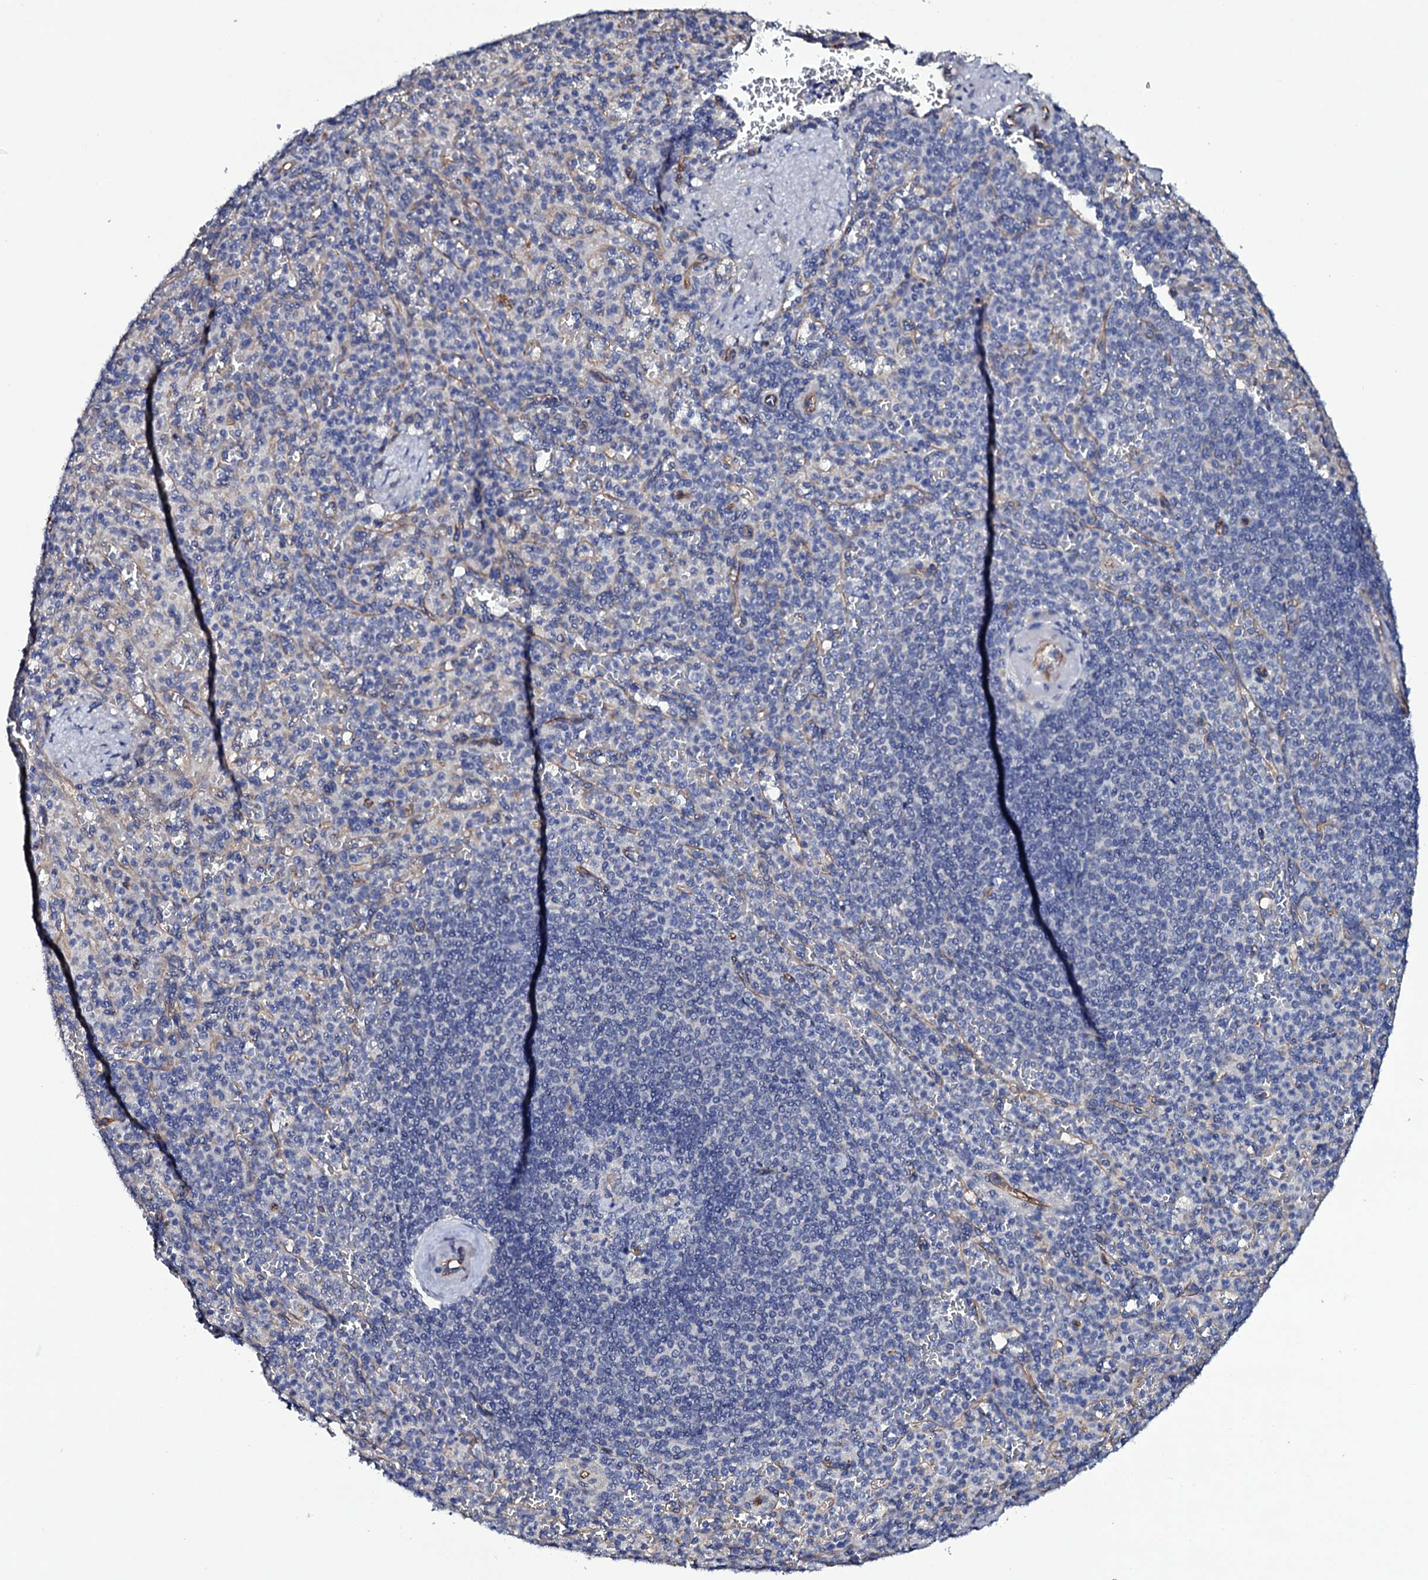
{"staining": {"intensity": "negative", "quantity": "none", "location": "none"}, "tissue": "spleen", "cell_type": "Cells in red pulp", "image_type": "normal", "snomed": [{"axis": "morphology", "description": "Normal tissue, NOS"}, {"axis": "topography", "description": "Spleen"}], "caption": "Immunohistochemistry of benign spleen displays no expression in cells in red pulp.", "gene": "BCL2L14", "patient": {"sex": "female", "age": 74}}